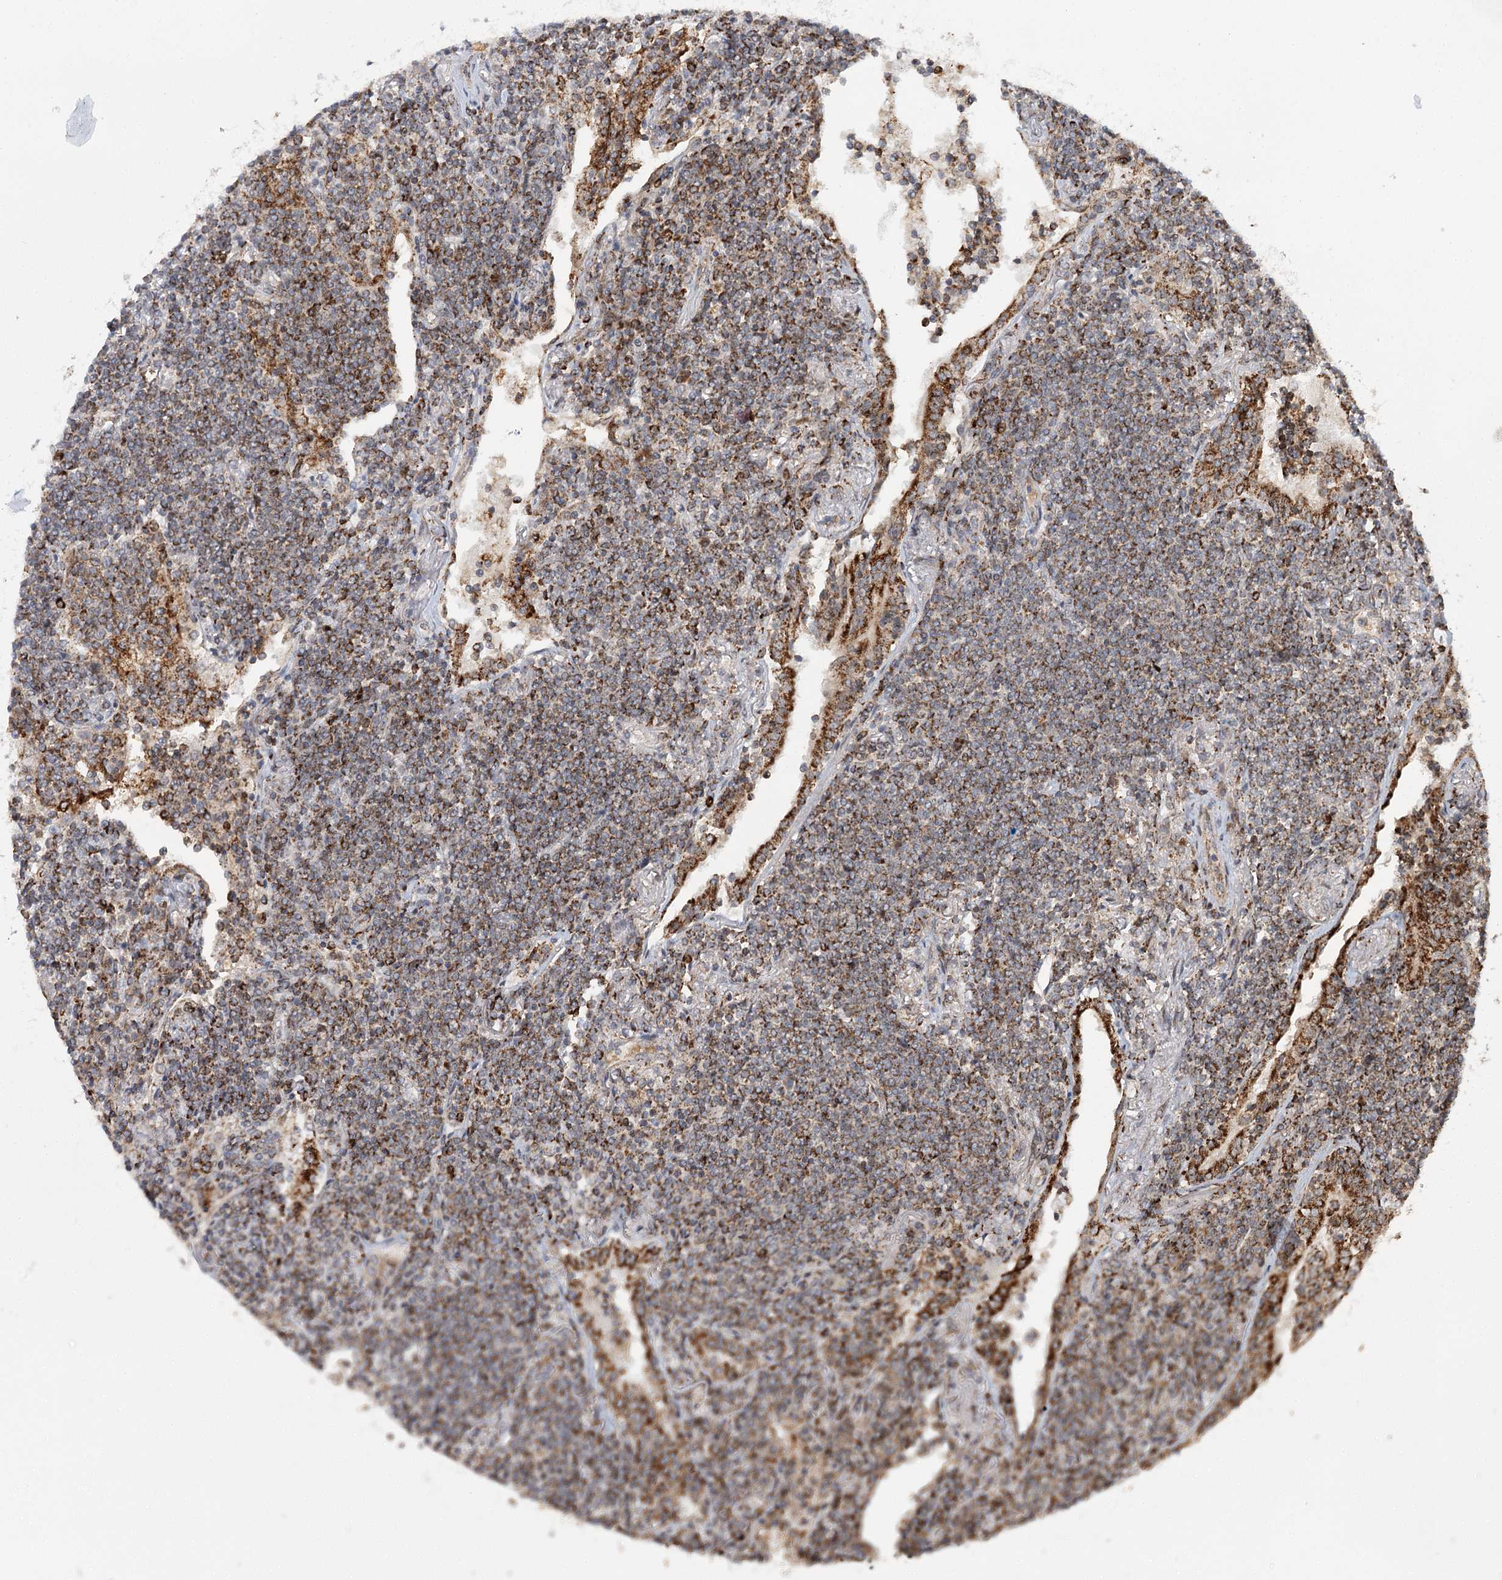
{"staining": {"intensity": "moderate", "quantity": ">75%", "location": "cytoplasmic/membranous"}, "tissue": "lymphoma", "cell_type": "Tumor cells", "image_type": "cancer", "snomed": [{"axis": "morphology", "description": "Malignant lymphoma, non-Hodgkin's type, Low grade"}, {"axis": "topography", "description": "Lung"}], "caption": "High-magnification brightfield microscopy of lymphoma stained with DAB (3,3'-diaminobenzidine) (brown) and counterstained with hematoxylin (blue). tumor cells exhibit moderate cytoplasmic/membranous positivity is seen in approximately>75% of cells.", "gene": "ZNRF3", "patient": {"sex": "female", "age": 71}}